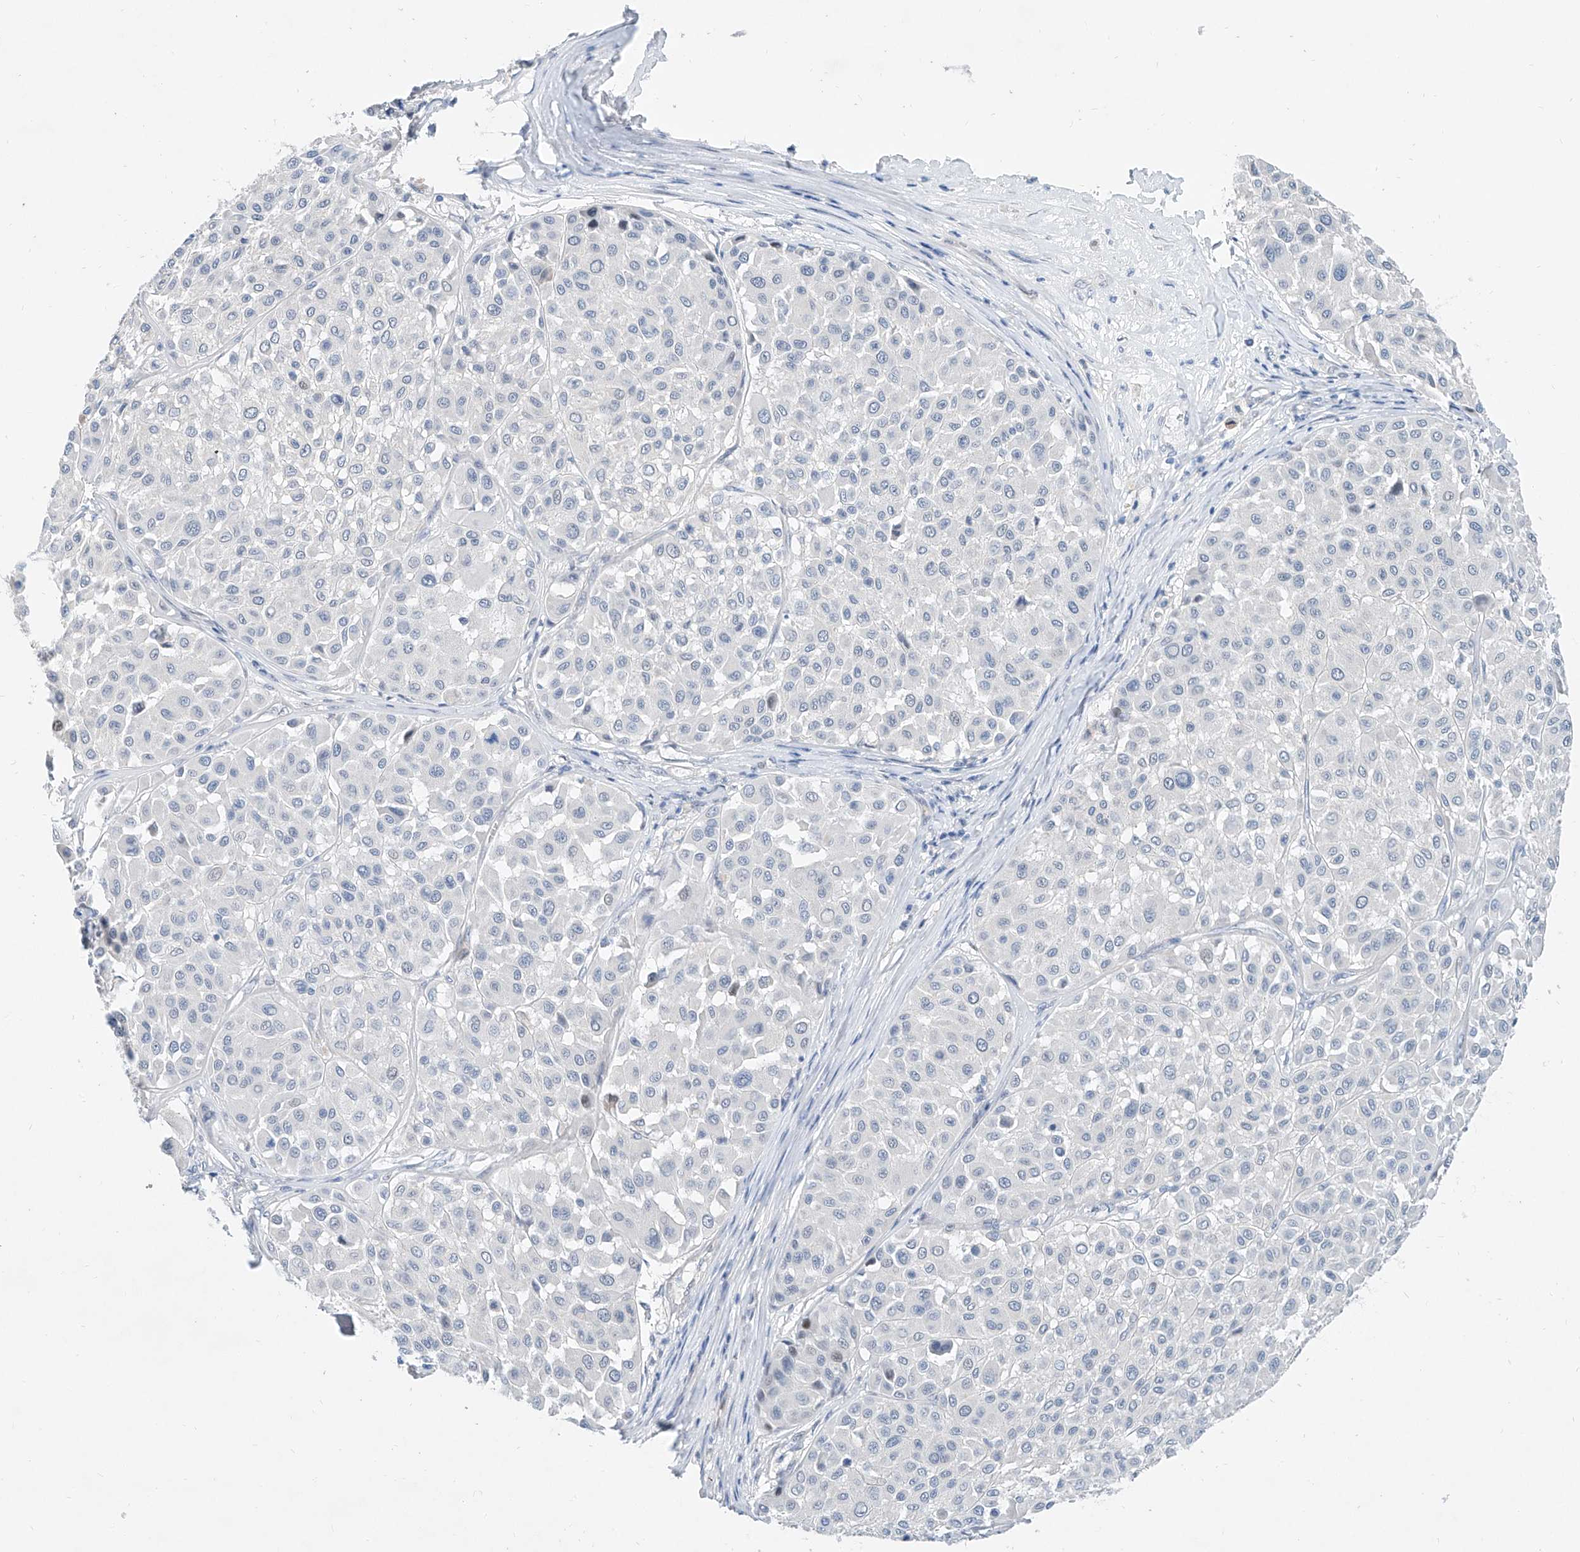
{"staining": {"intensity": "negative", "quantity": "none", "location": "none"}, "tissue": "melanoma", "cell_type": "Tumor cells", "image_type": "cancer", "snomed": [{"axis": "morphology", "description": "Malignant melanoma, Metastatic site"}, {"axis": "topography", "description": "Soft tissue"}], "caption": "IHC of human malignant melanoma (metastatic site) displays no expression in tumor cells.", "gene": "BPTF", "patient": {"sex": "male", "age": 41}}